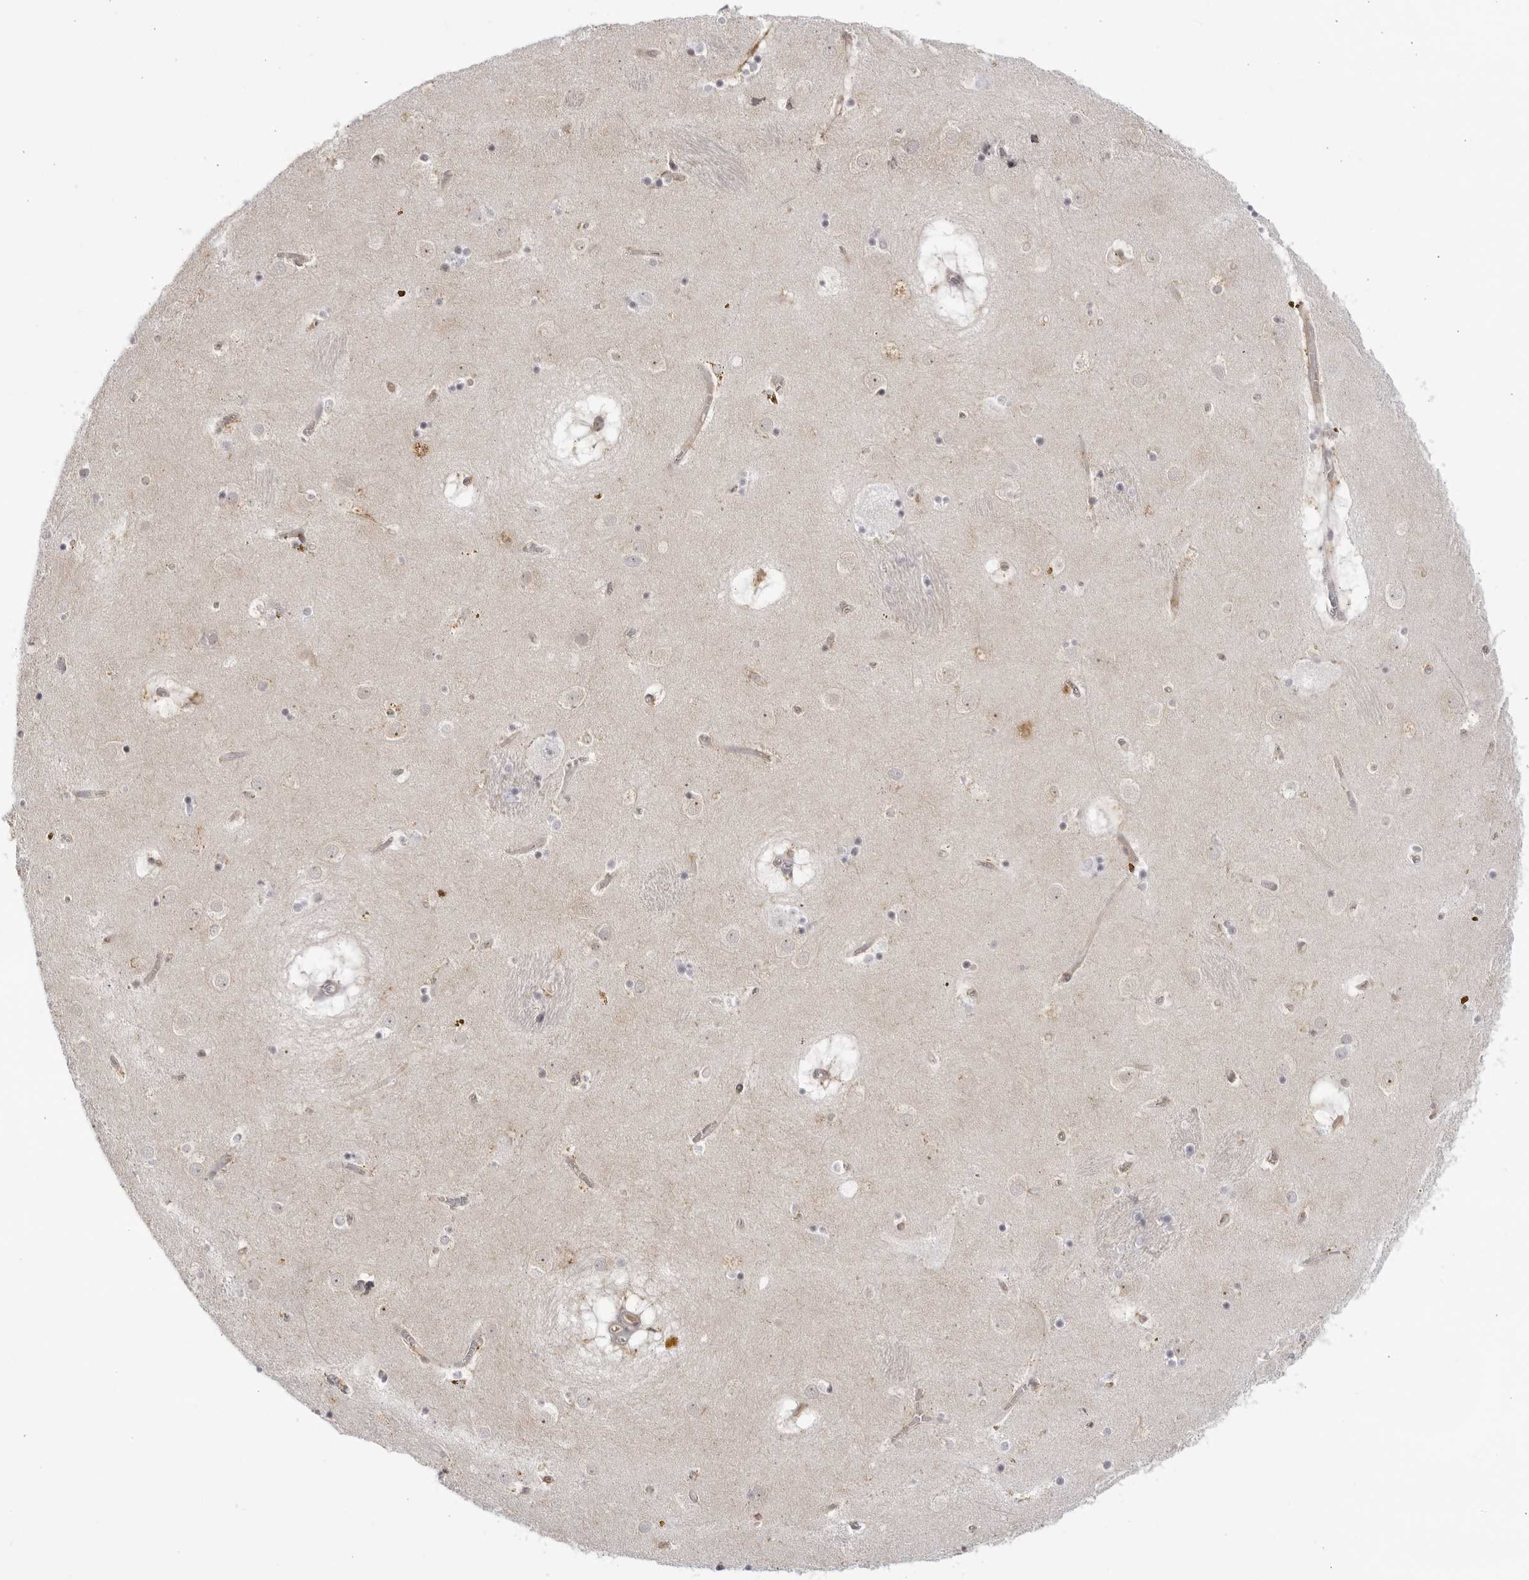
{"staining": {"intensity": "negative", "quantity": "none", "location": "none"}, "tissue": "caudate", "cell_type": "Glial cells", "image_type": "normal", "snomed": [{"axis": "morphology", "description": "Normal tissue, NOS"}, {"axis": "topography", "description": "Lateral ventricle wall"}], "caption": "Immunohistochemistry image of normal caudate stained for a protein (brown), which reveals no expression in glial cells. The staining was performed using DAB (3,3'-diaminobenzidine) to visualize the protein expression in brown, while the nuclei were stained in blue with hematoxylin (Magnification: 20x).", "gene": "CNBD1", "patient": {"sex": "male", "age": 70}}